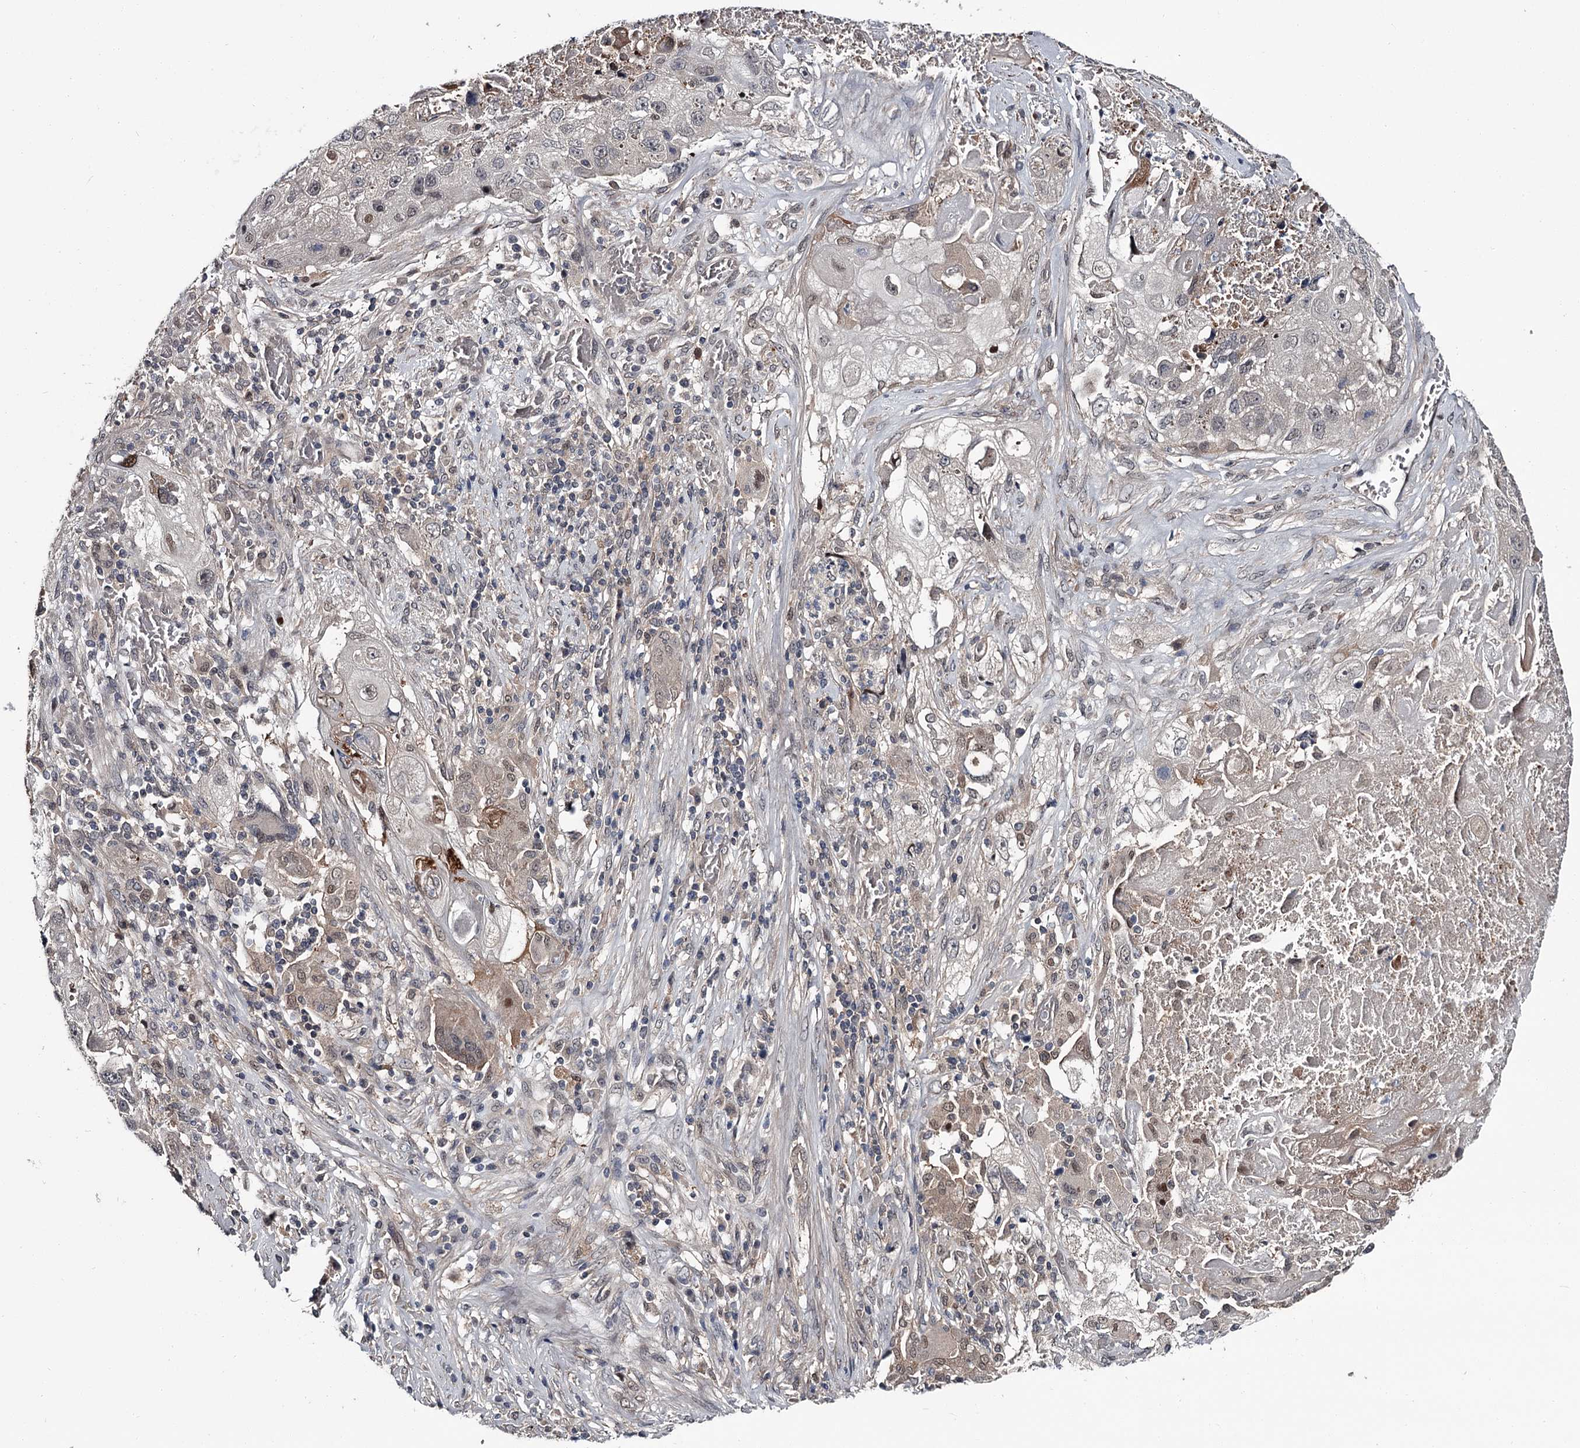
{"staining": {"intensity": "moderate", "quantity": "<25%", "location": "cytoplasmic/membranous"}, "tissue": "lung cancer", "cell_type": "Tumor cells", "image_type": "cancer", "snomed": [{"axis": "morphology", "description": "Squamous cell carcinoma, NOS"}, {"axis": "topography", "description": "Lung"}], "caption": "This micrograph demonstrates lung cancer stained with immunohistochemistry to label a protein in brown. The cytoplasmic/membranous of tumor cells show moderate positivity for the protein. Nuclei are counter-stained blue.", "gene": "DAO", "patient": {"sex": "male", "age": 61}}